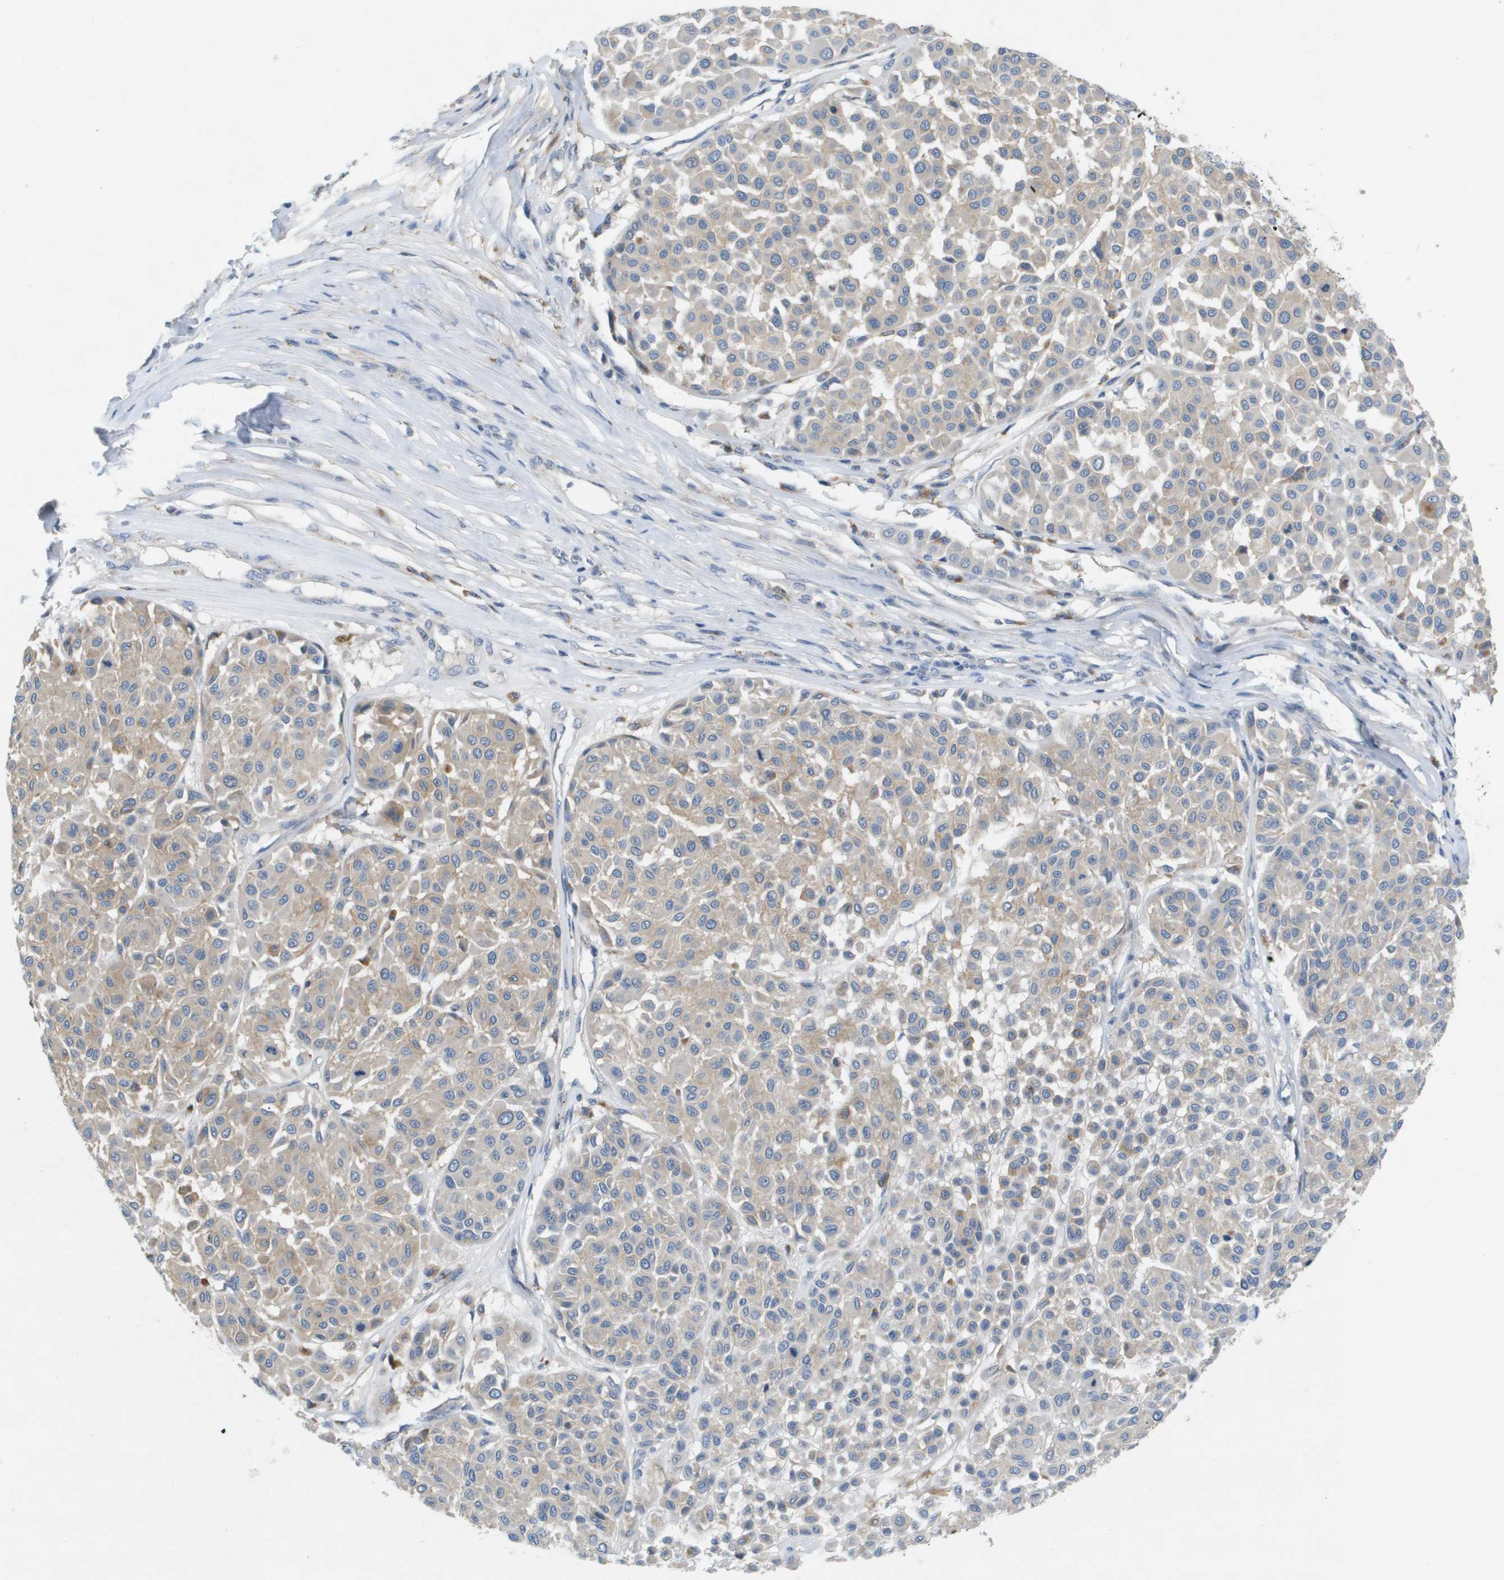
{"staining": {"intensity": "negative", "quantity": "none", "location": "none"}, "tissue": "melanoma", "cell_type": "Tumor cells", "image_type": "cancer", "snomed": [{"axis": "morphology", "description": "Malignant melanoma, Metastatic site"}, {"axis": "topography", "description": "Soft tissue"}], "caption": "High power microscopy photomicrograph of an immunohistochemistry photomicrograph of malignant melanoma (metastatic site), revealing no significant expression in tumor cells.", "gene": "B3GNT5", "patient": {"sex": "male", "age": 41}}